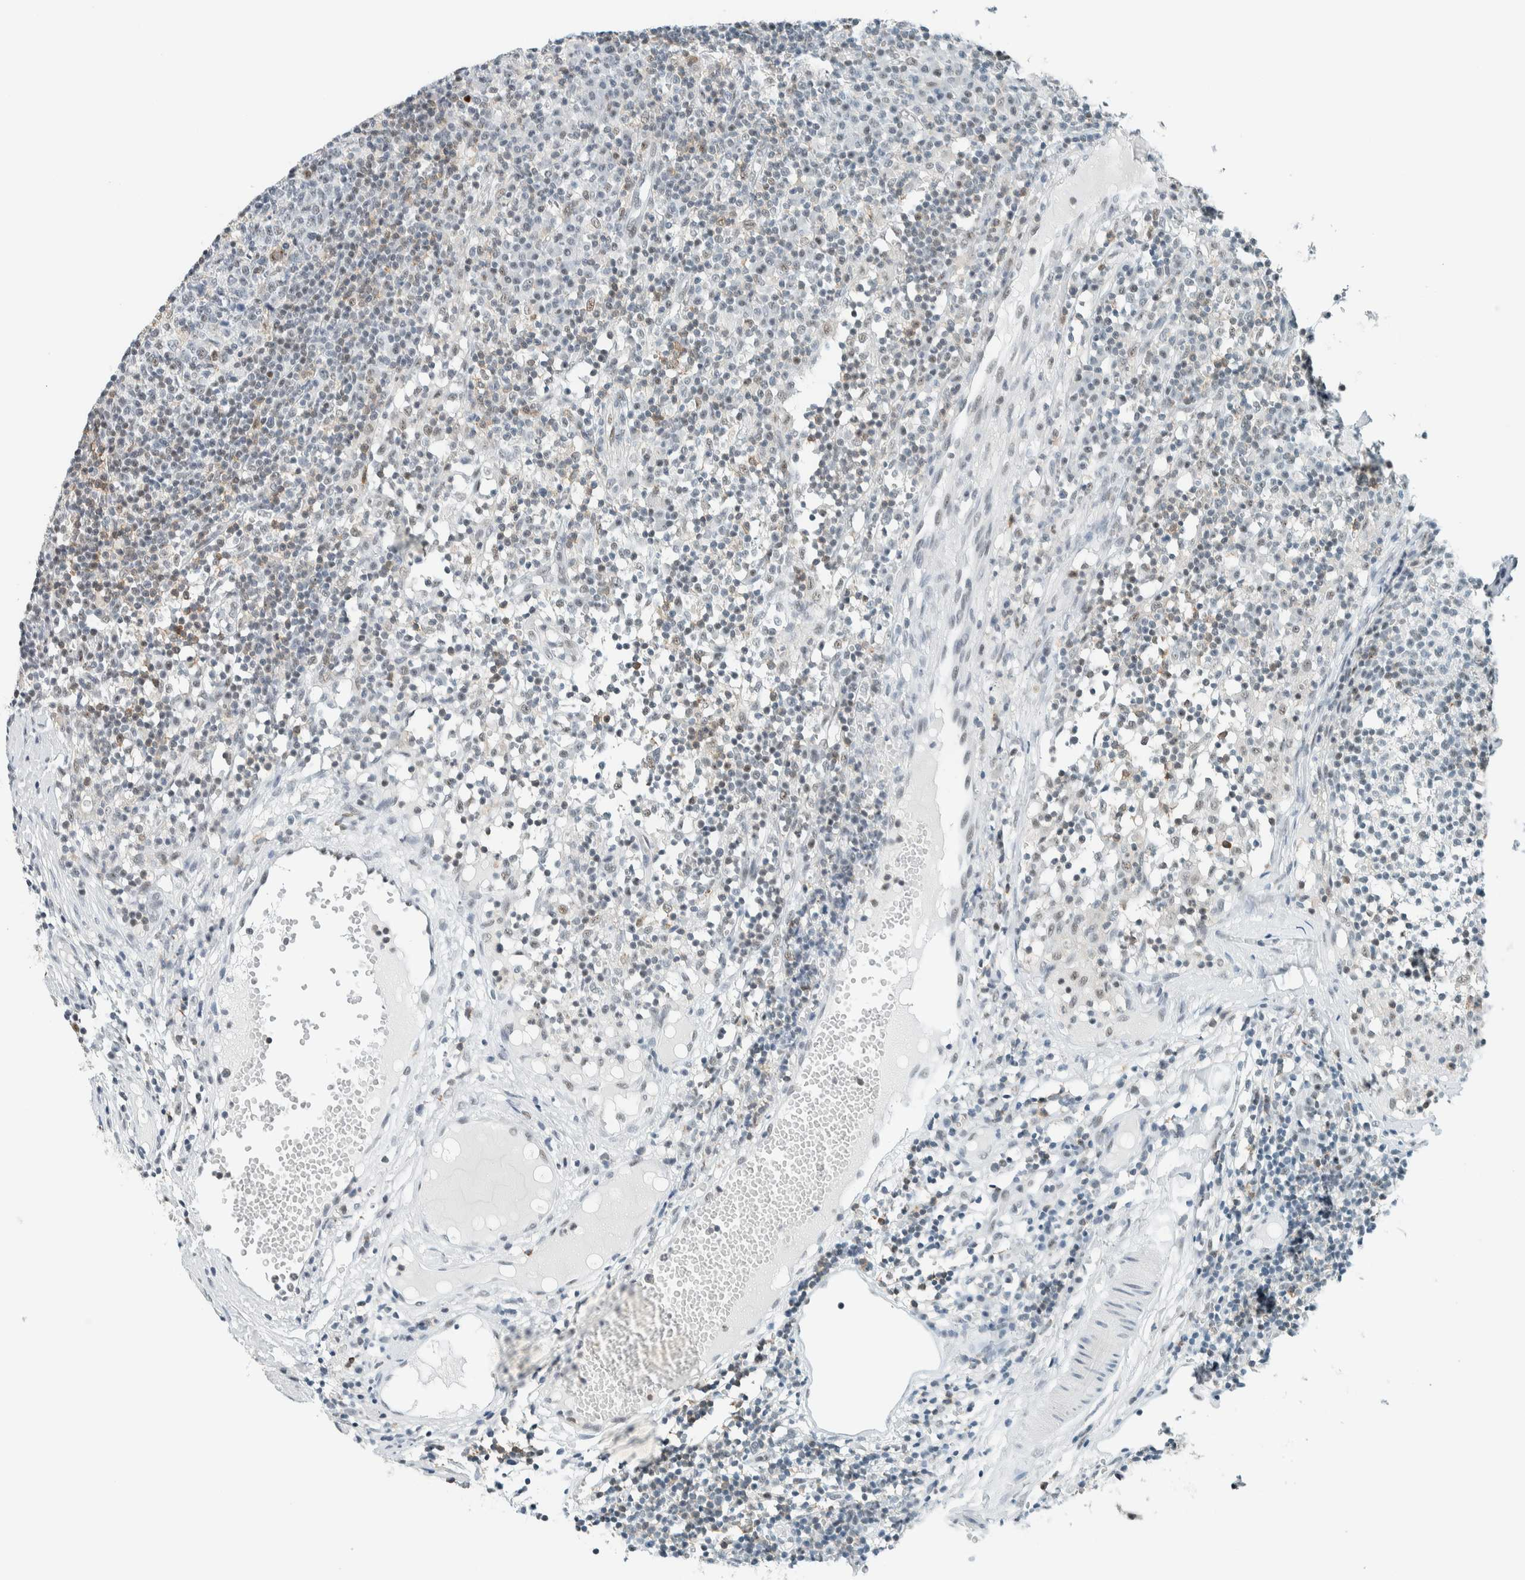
{"staining": {"intensity": "moderate", "quantity": "<25%", "location": "cytoplasmic/membranous"}, "tissue": "lymph node", "cell_type": "Germinal center cells", "image_type": "normal", "snomed": [{"axis": "morphology", "description": "Normal tissue, NOS"}, {"axis": "morphology", "description": "Inflammation, NOS"}, {"axis": "topography", "description": "Lymph node"}], "caption": "Immunohistochemistry (IHC) staining of normal lymph node, which demonstrates low levels of moderate cytoplasmic/membranous staining in about <25% of germinal center cells indicating moderate cytoplasmic/membranous protein expression. The staining was performed using DAB (brown) for protein detection and nuclei were counterstained in hematoxylin (blue).", "gene": "CYSRT1", "patient": {"sex": "male", "age": 55}}